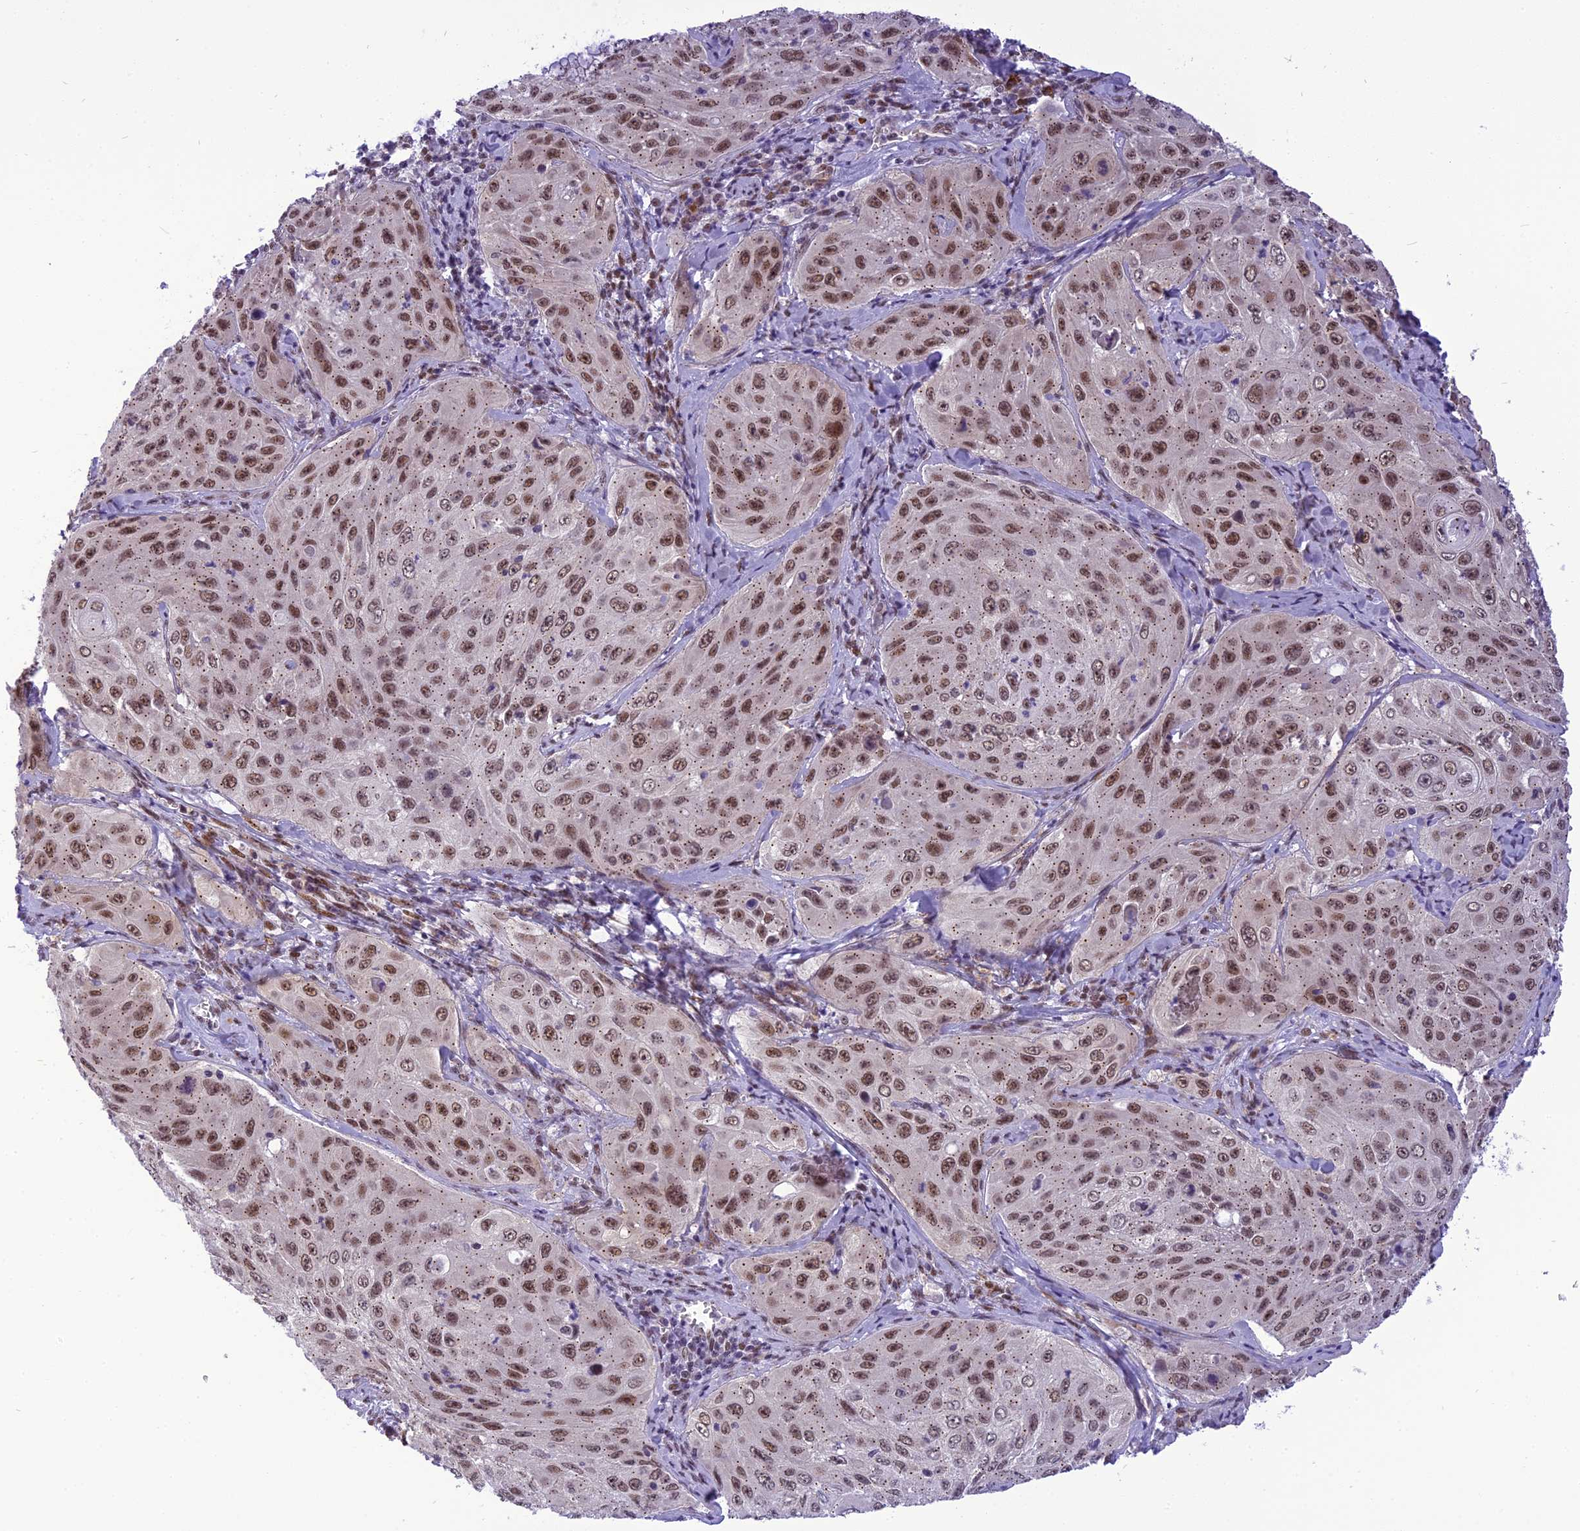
{"staining": {"intensity": "moderate", "quantity": ">75%", "location": "nuclear"}, "tissue": "cervical cancer", "cell_type": "Tumor cells", "image_type": "cancer", "snomed": [{"axis": "morphology", "description": "Squamous cell carcinoma, NOS"}, {"axis": "topography", "description": "Cervix"}], "caption": "Human cervical cancer (squamous cell carcinoma) stained with a brown dye exhibits moderate nuclear positive staining in about >75% of tumor cells.", "gene": "IRF2BP1", "patient": {"sex": "female", "age": 42}}